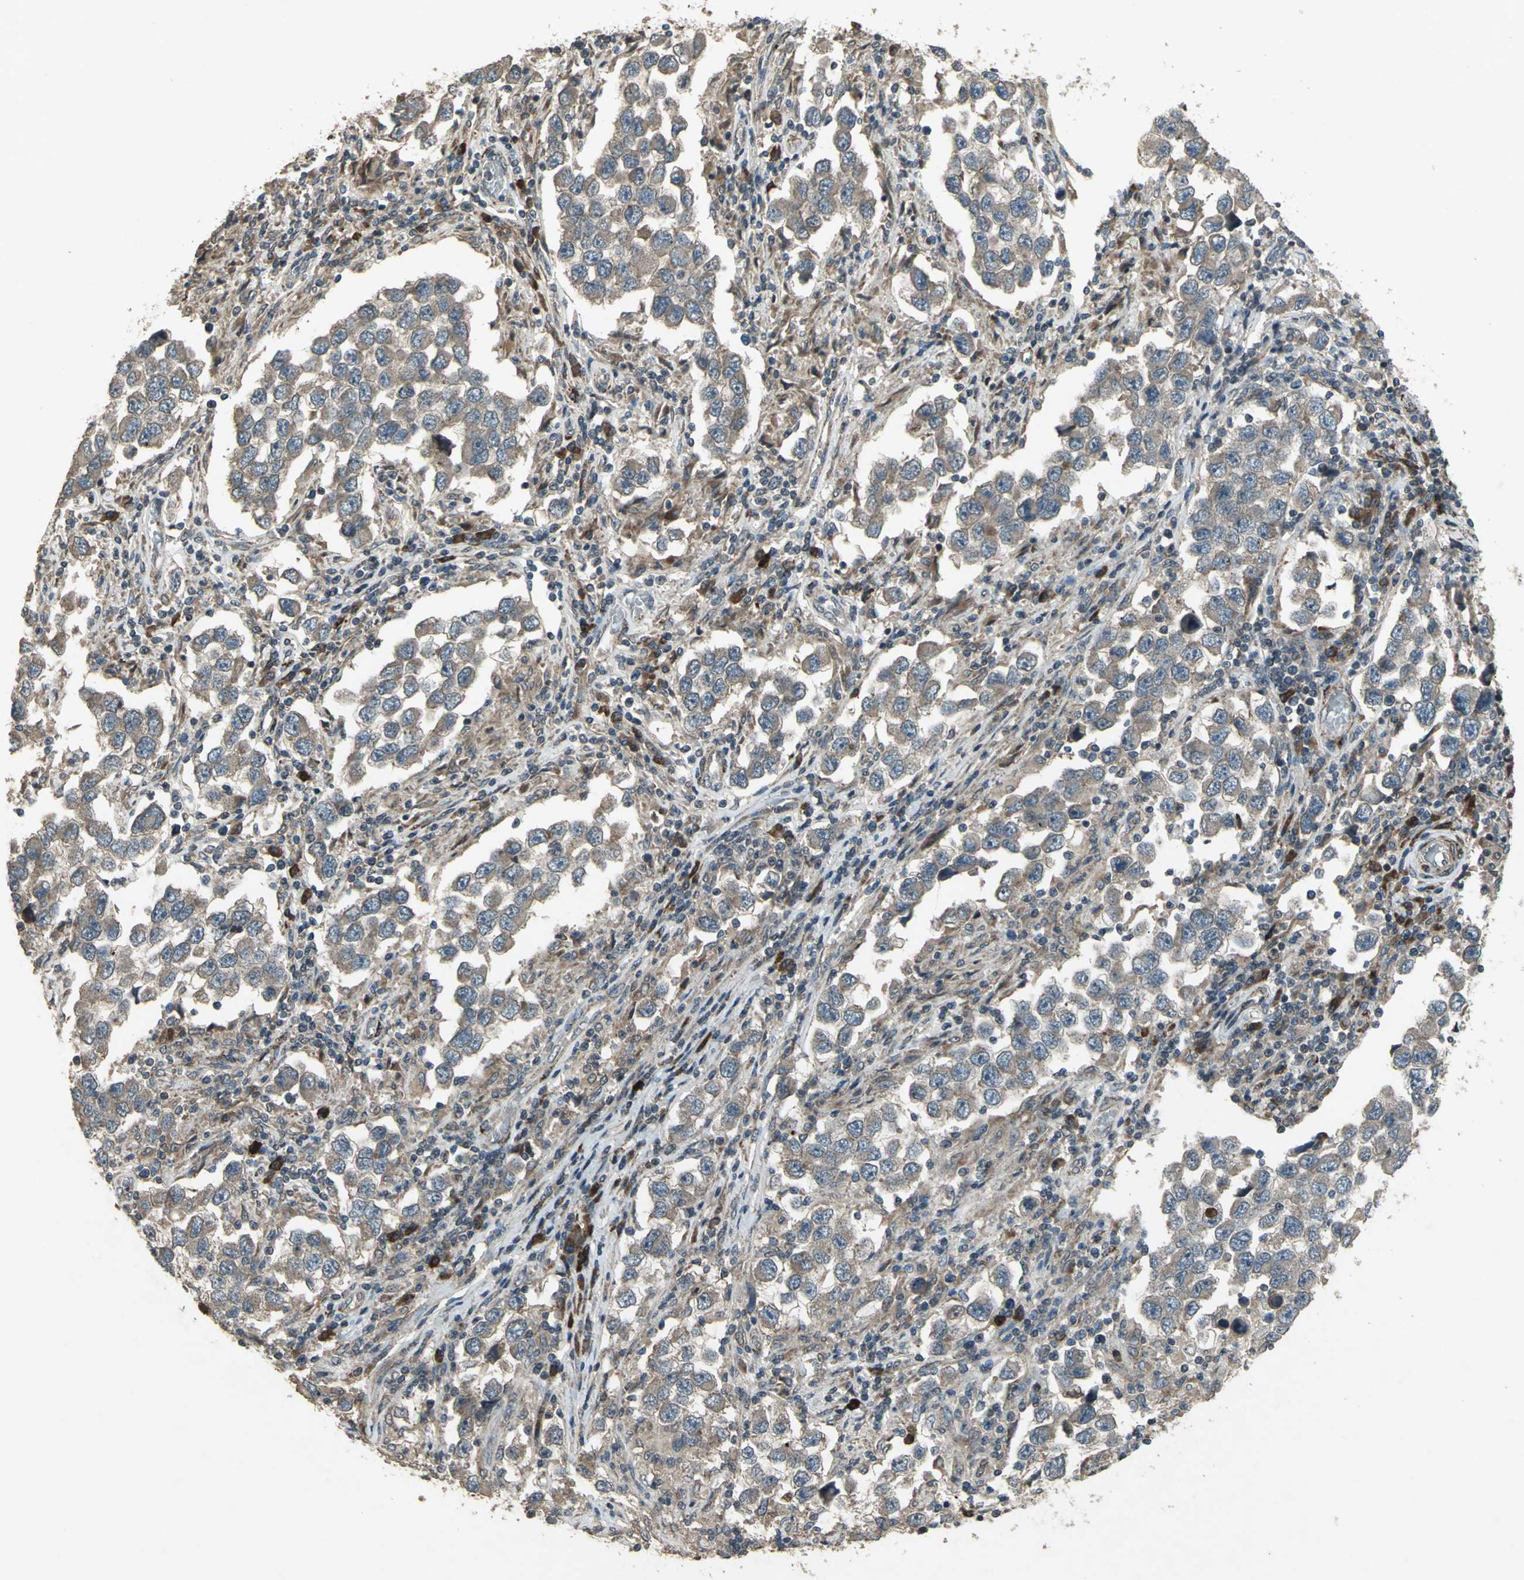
{"staining": {"intensity": "weak", "quantity": ">75%", "location": "cytoplasmic/membranous"}, "tissue": "testis cancer", "cell_type": "Tumor cells", "image_type": "cancer", "snomed": [{"axis": "morphology", "description": "Carcinoma, Embryonal, NOS"}, {"axis": "topography", "description": "Testis"}], "caption": "An image of human testis embryonal carcinoma stained for a protein demonstrates weak cytoplasmic/membranous brown staining in tumor cells.", "gene": "SEPTIN4", "patient": {"sex": "male", "age": 21}}